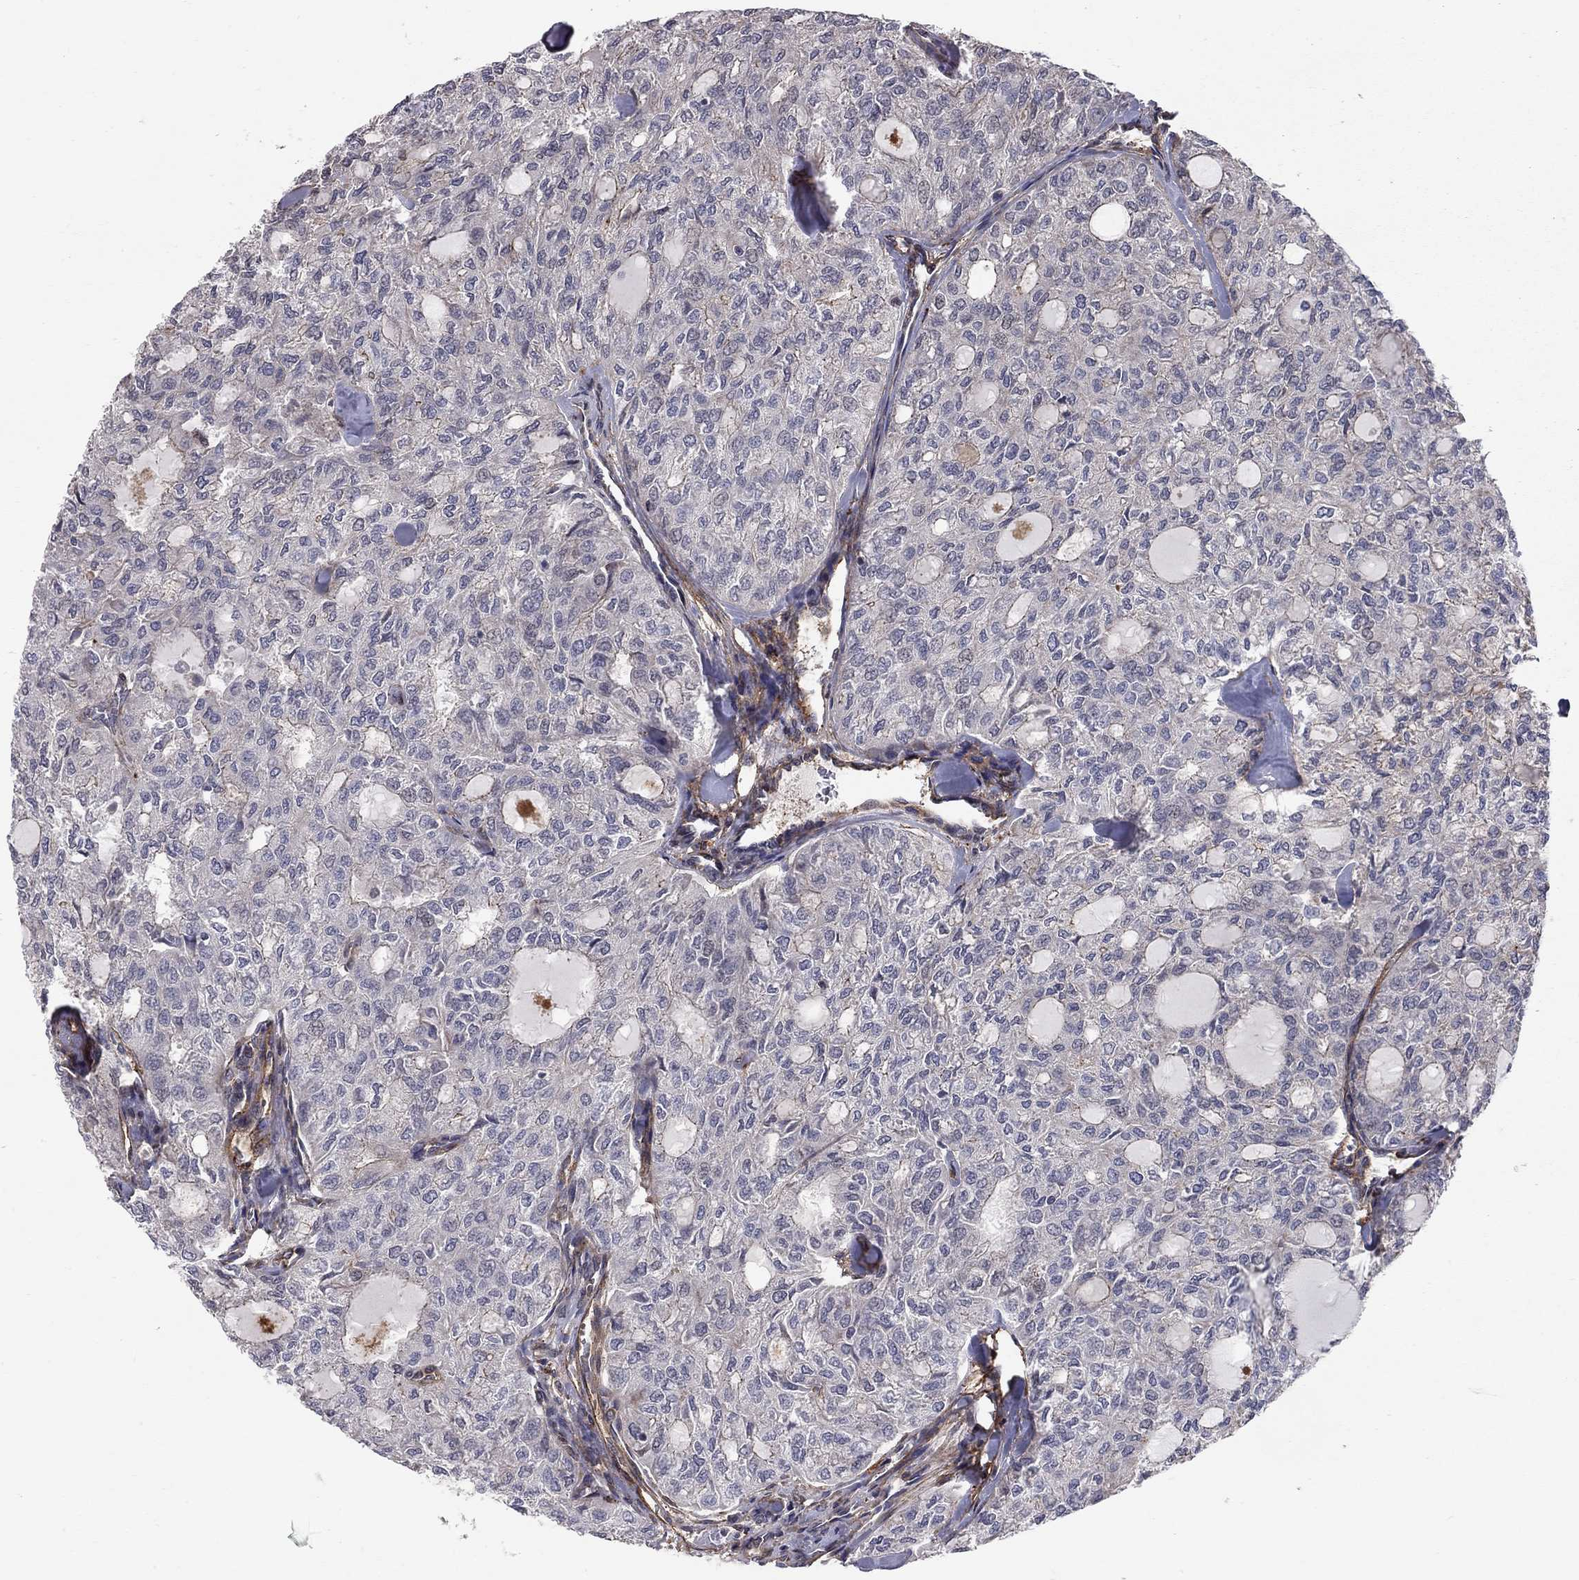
{"staining": {"intensity": "negative", "quantity": "none", "location": "none"}, "tissue": "thyroid cancer", "cell_type": "Tumor cells", "image_type": "cancer", "snomed": [{"axis": "morphology", "description": "Follicular adenoma carcinoma, NOS"}, {"axis": "topography", "description": "Thyroid gland"}], "caption": "The immunohistochemistry (IHC) micrograph has no significant expression in tumor cells of thyroid follicular adenoma carcinoma tissue.", "gene": "RASEF", "patient": {"sex": "male", "age": 75}}